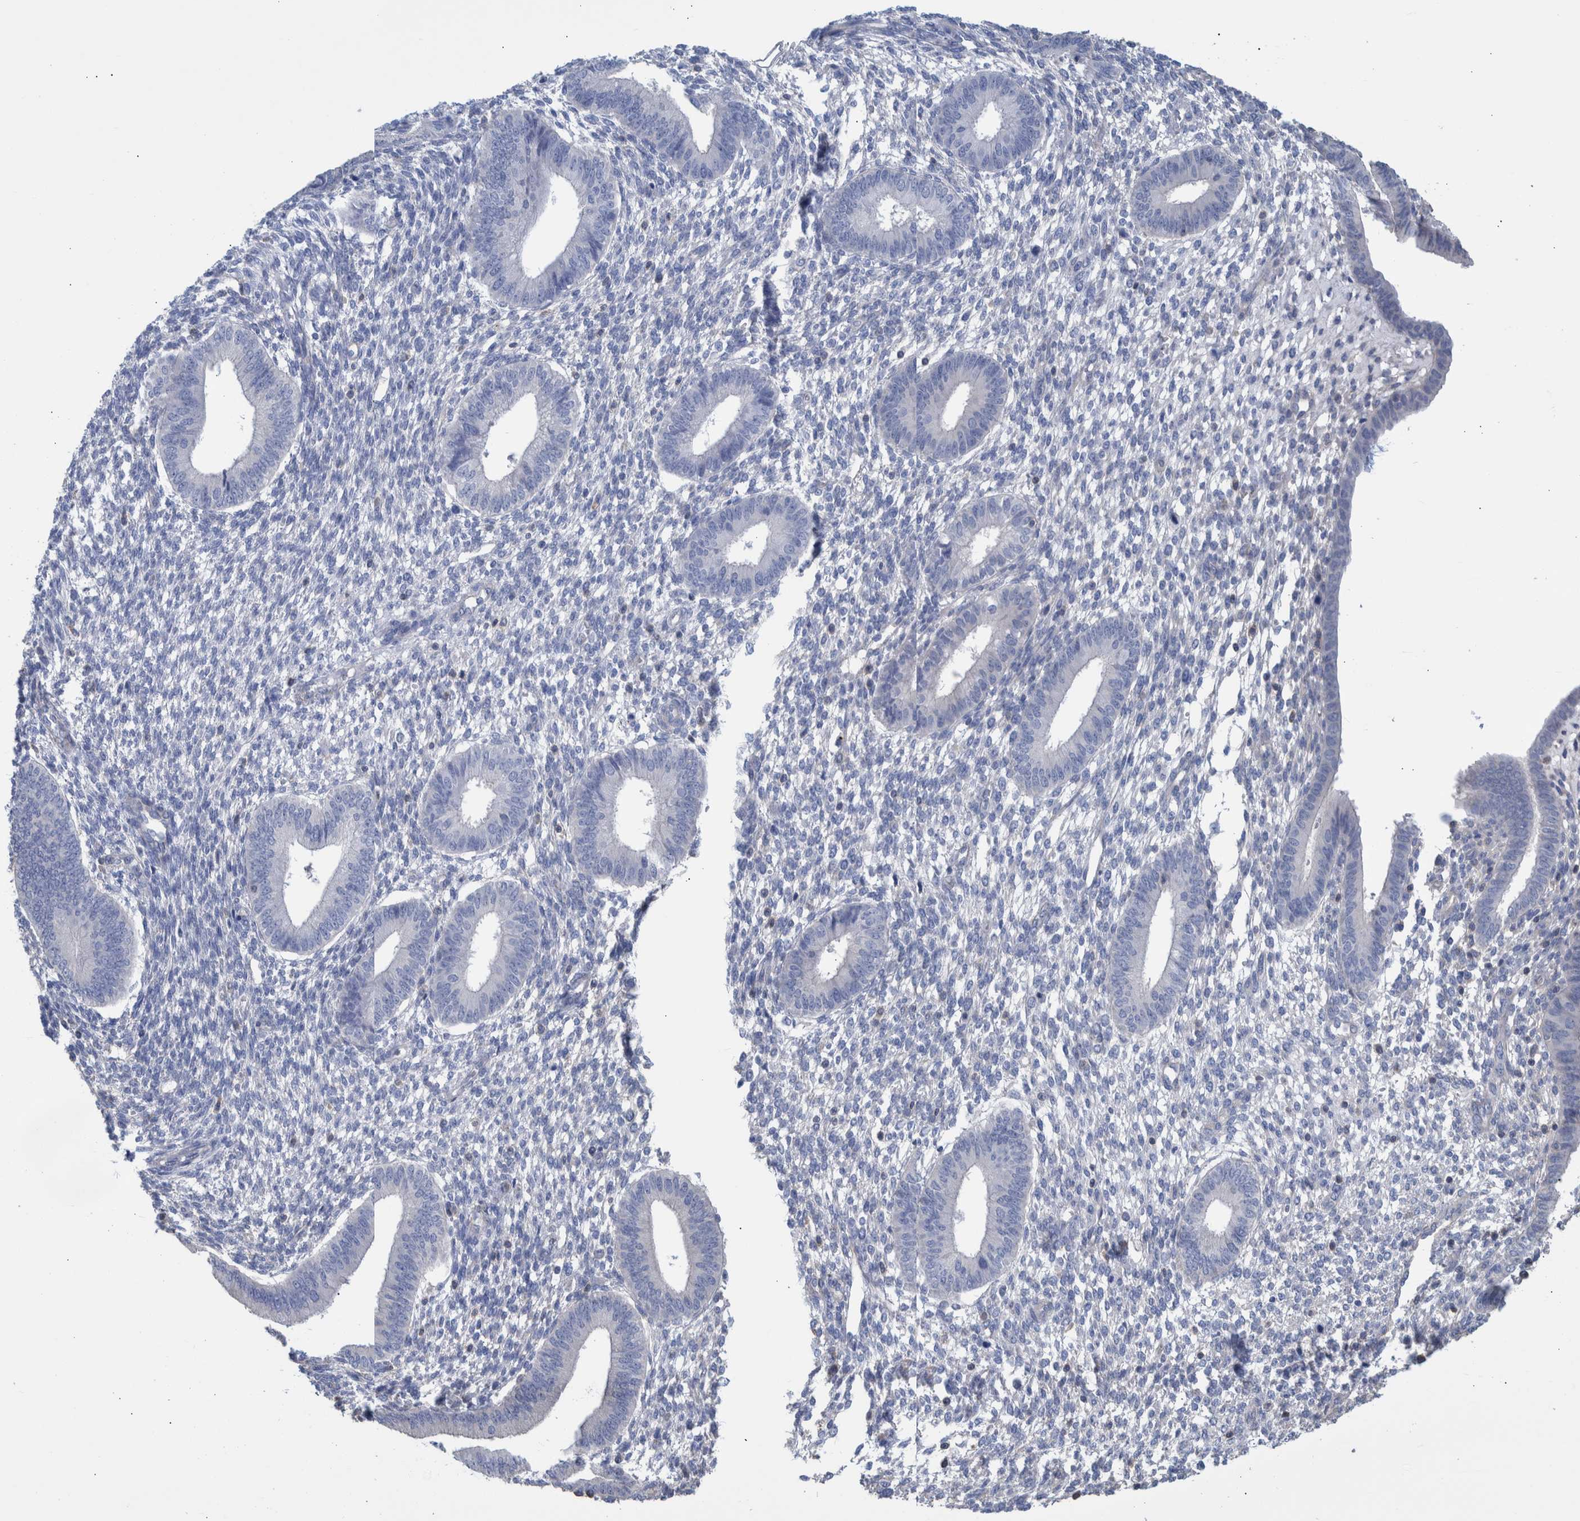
{"staining": {"intensity": "negative", "quantity": "none", "location": "none"}, "tissue": "endometrium", "cell_type": "Cells in endometrial stroma", "image_type": "normal", "snomed": [{"axis": "morphology", "description": "Normal tissue, NOS"}, {"axis": "topography", "description": "Endometrium"}], "caption": "IHC image of benign endometrium: endometrium stained with DAB (3,3'-diaminobenzidine) displays no significant protein staining in cells in endometrial stroma.", "gene": "PPP3CC", "patient": {"sex": "female", "age": 46}}